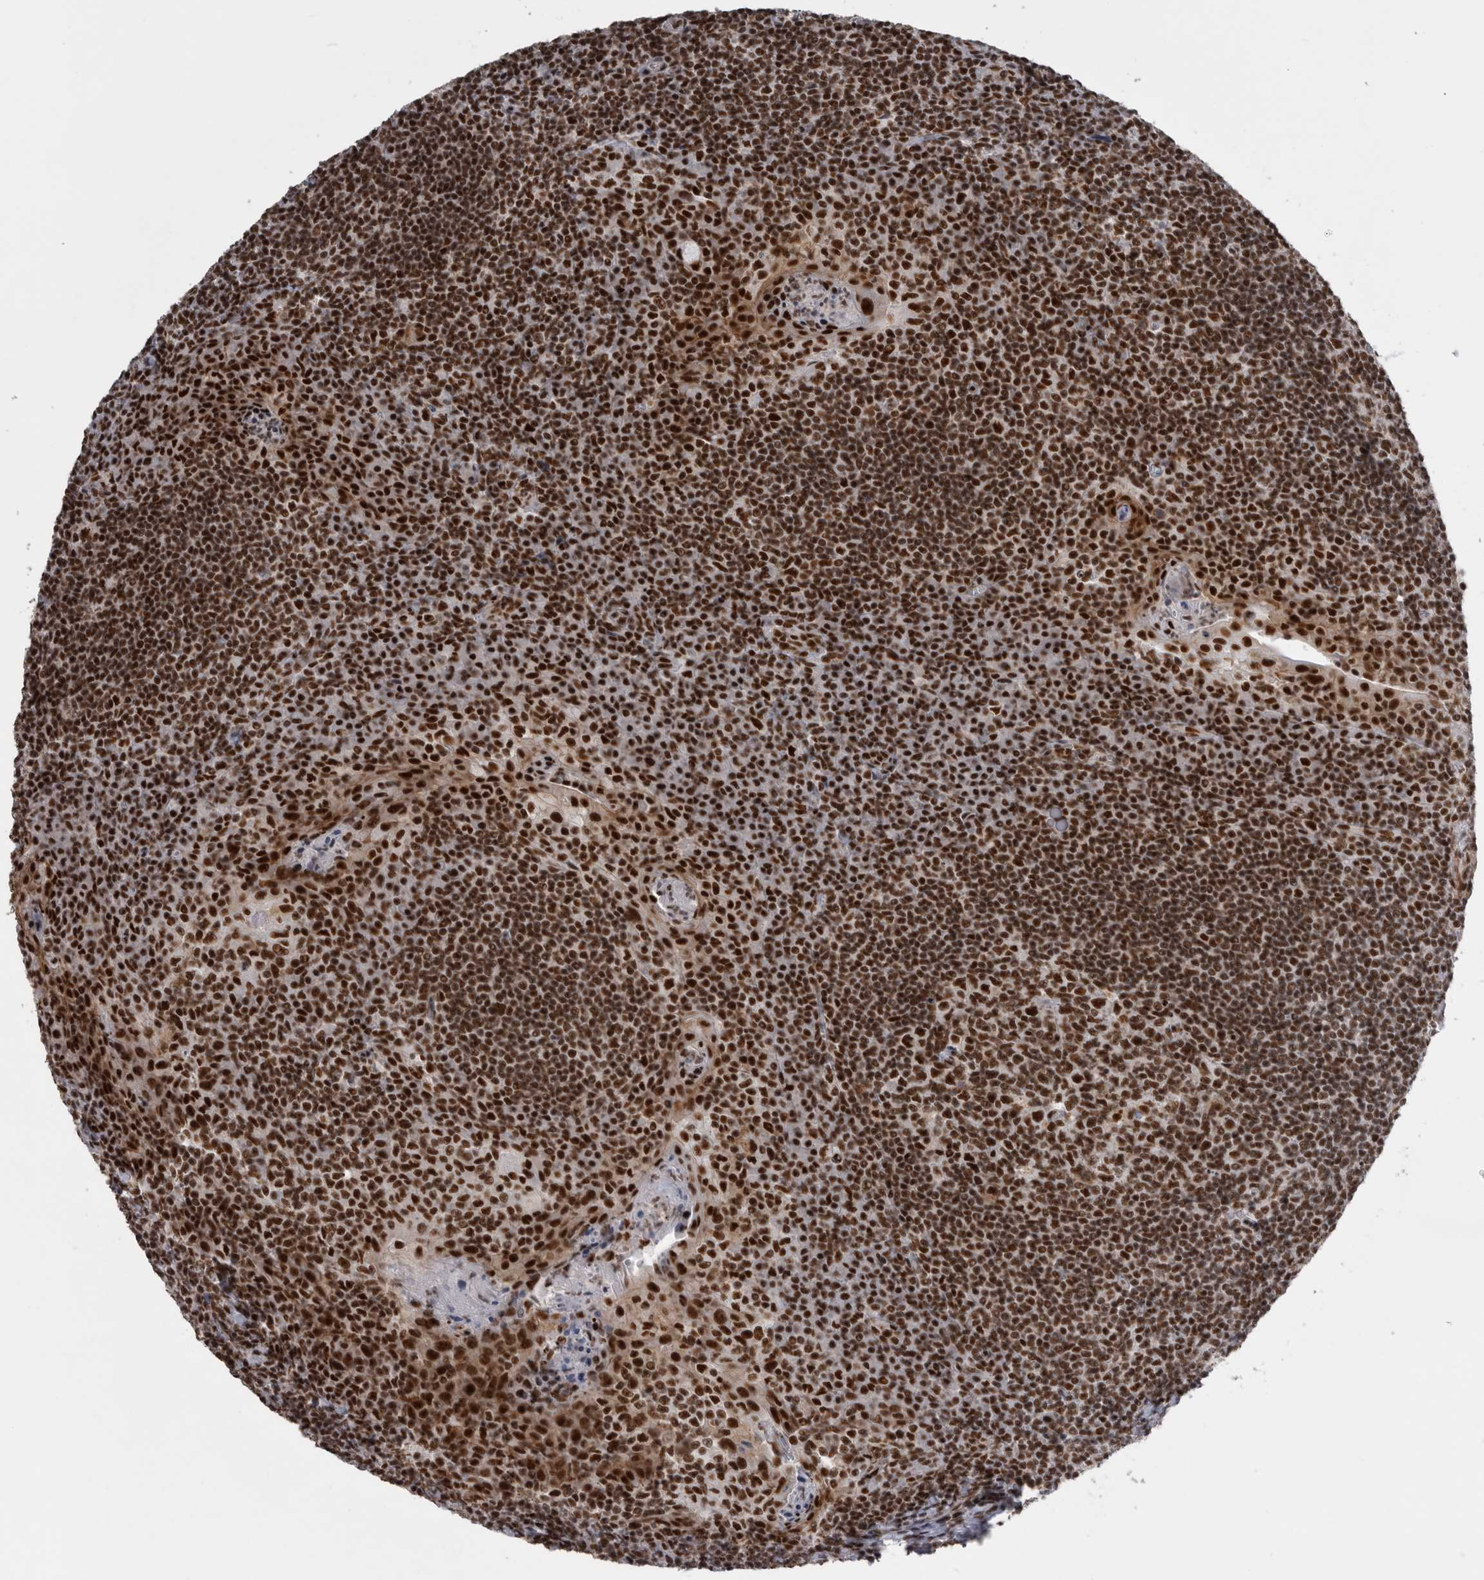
{"staining": {"intensity": "strong", "quantity": ">75%", "location": "nuclear"}, "tissue": "tonsil", "cell_type": "Germinal center cells", "image_type": "normal", "snomed": [{"axis": "morphology", "description": "Normal tissue, NOS"}, {"axis": "topography", "description": "Tonsil"}], "caption": "Immunohistochemical staining of benign tonsil reveals >75% levels of strong nuclear protein expression in about >75% of germinal center cells.", "gene": "CDK11A", "patient": {"sex": "male", "age": 37}}